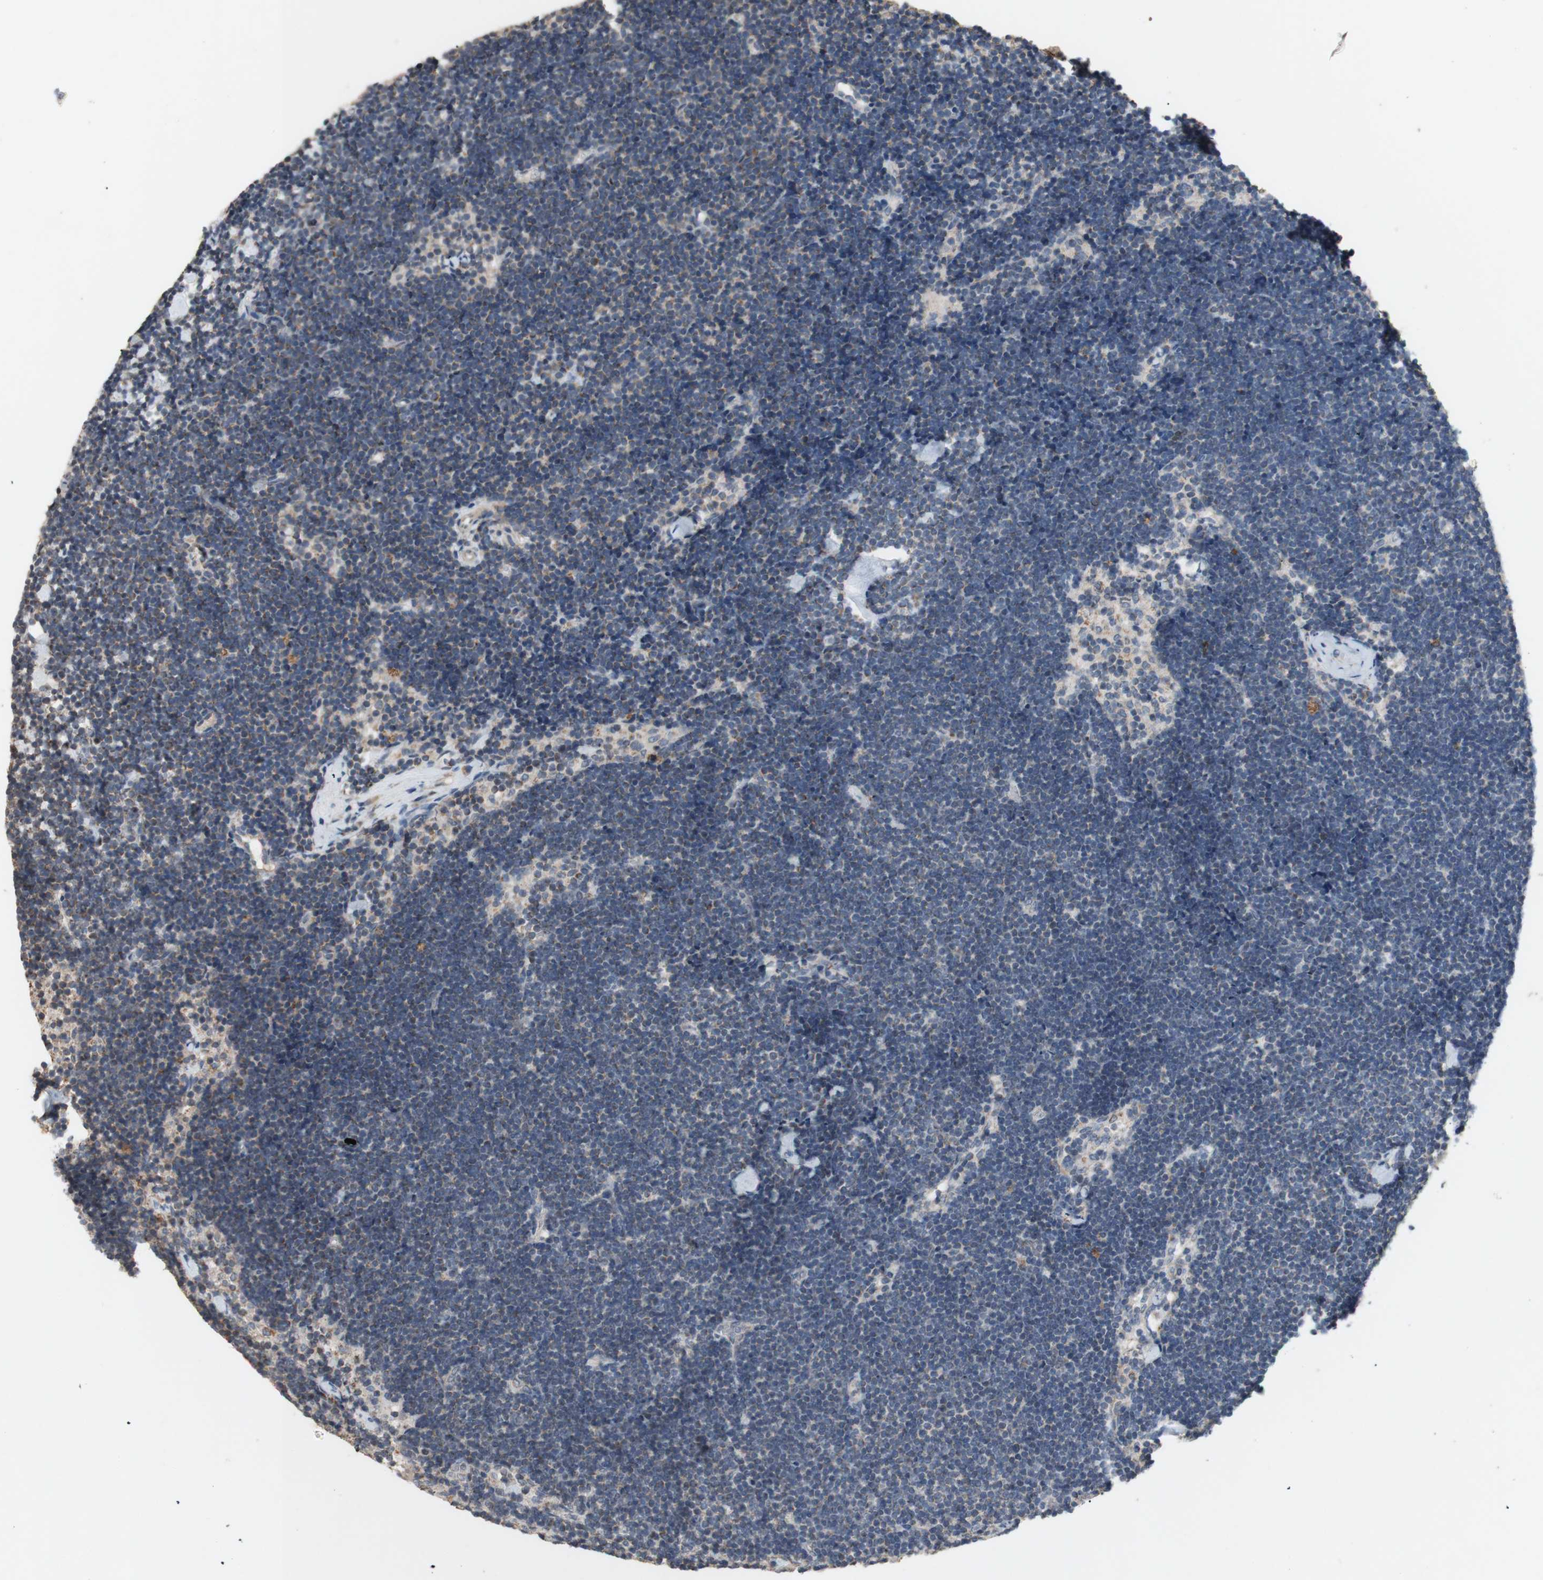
{"staining": {"intensity": "moderate", "quantity": "25%-75%", "location": "cytoplasmic/membranous"}, "tissue": "lymph node", "cell_type": "Germinal center cells", "image_type": "normal", "snomed": [{"axis": "morphology", "description": "Normal tissue, NOS"}, {"axis": "topography", "description": "Lymph node"}], "caption": "Lymph node stained with a brown dye displays moderate cytoplasmic/membranous positive expression in approximately 25%-75% of germinal center cells.", "gene": "PTGIS", "patient": {"sex": "male", "age": 63}}